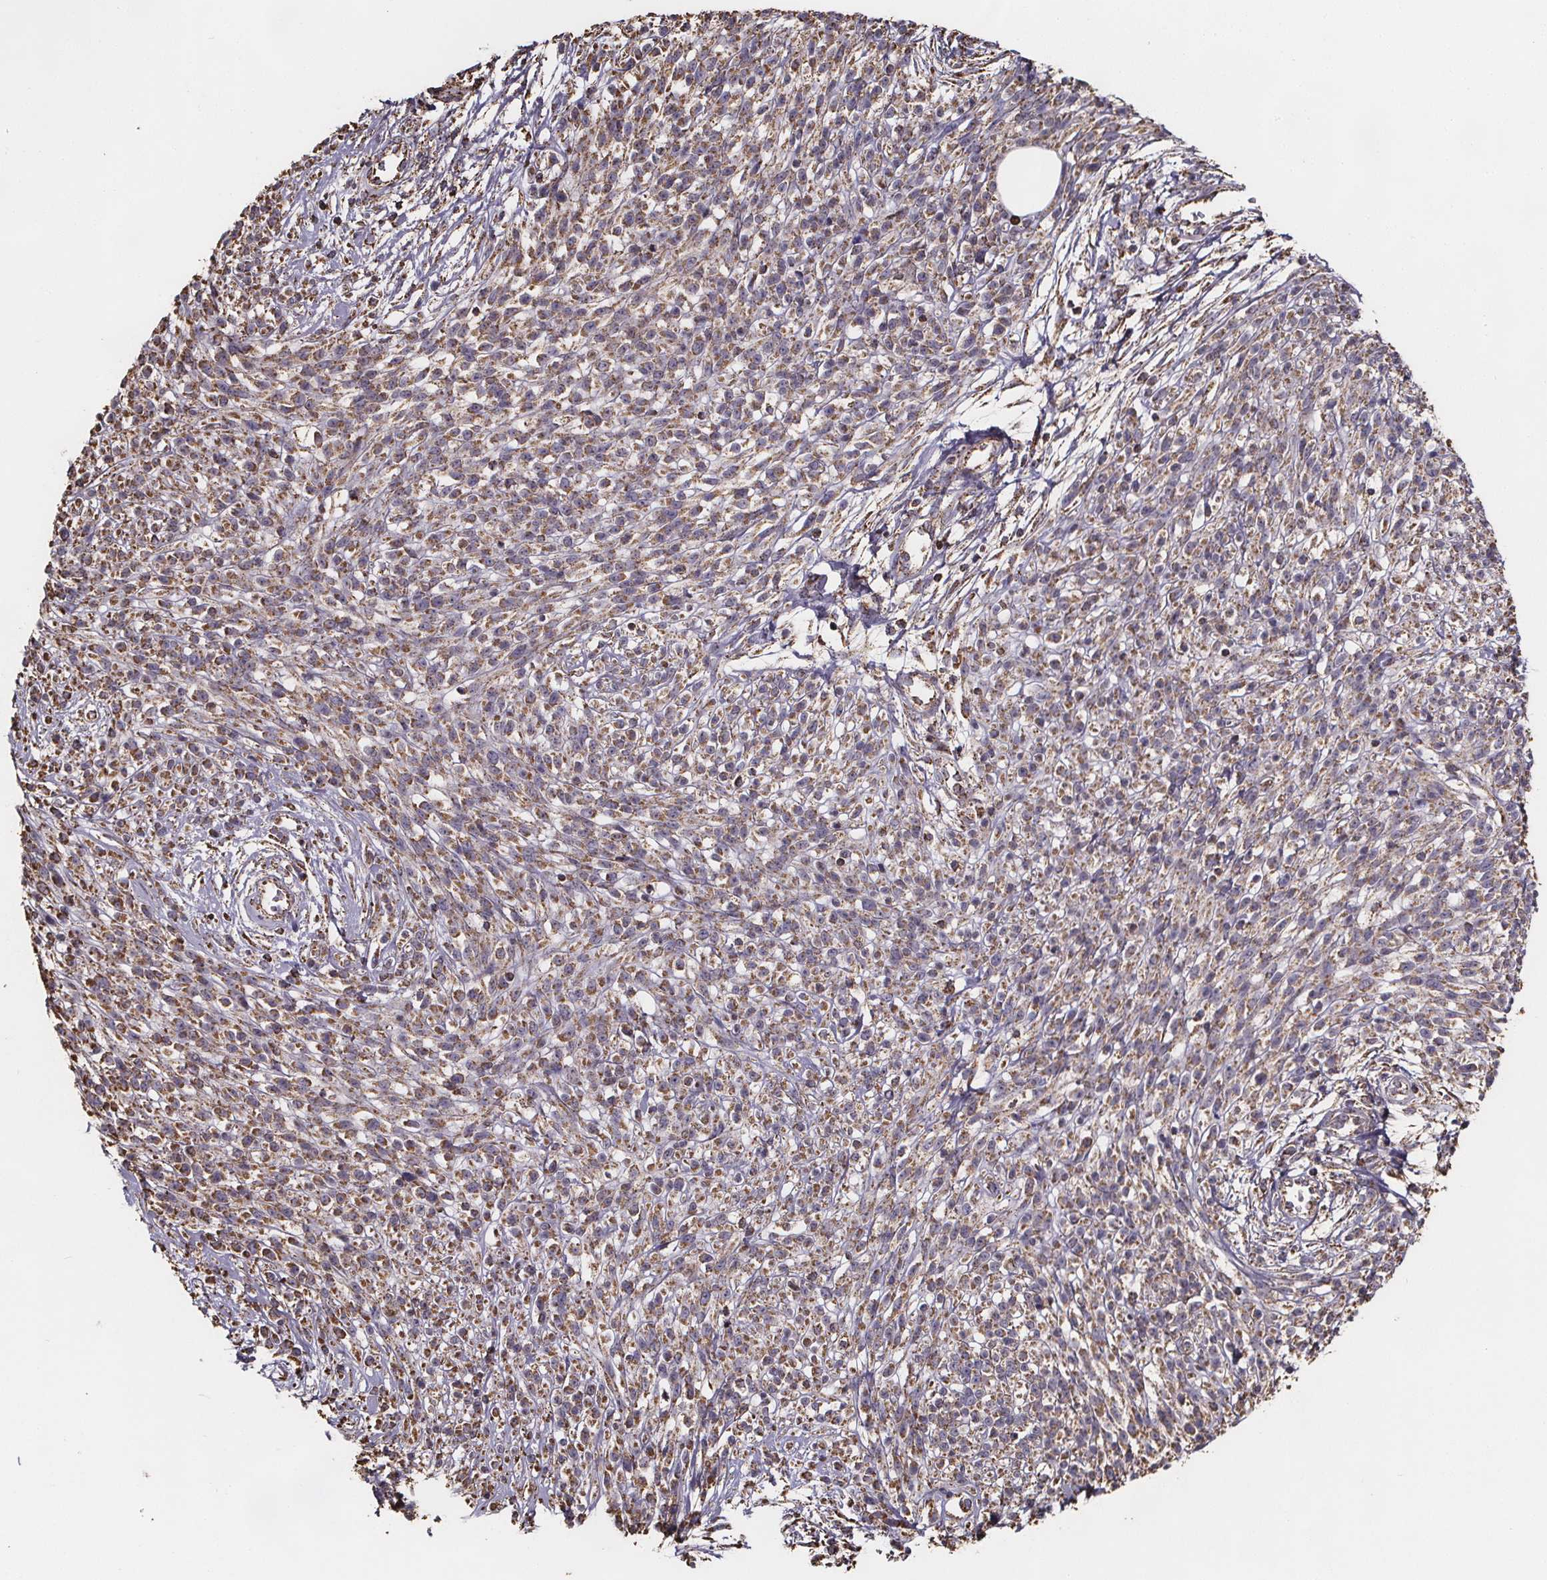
{"staining": {"intensity": "moderate", "quantity": ">75%", "location": "cytoplasmic/membranous"}, "tissue": "melanoma", "cell_type": "Tumor cells", "image_type": "cancer", "snomed": [{"axis": "morphology", "description": "Malignant melanoma, NOS"}, {"axis": "topography", "description": "Skin"}, {"axis": "topography", "description": "Skin of trunk"}], "caption": "An immunohistochemistry (IHC) image of neoplastic tissue is shown. Protein staining in brown labels moderate cytoplasmic/membranous positivity in melanoma within tumor cells.", "gene": "SLC35D2", "patient": {"sex": "male", "age": 74}}